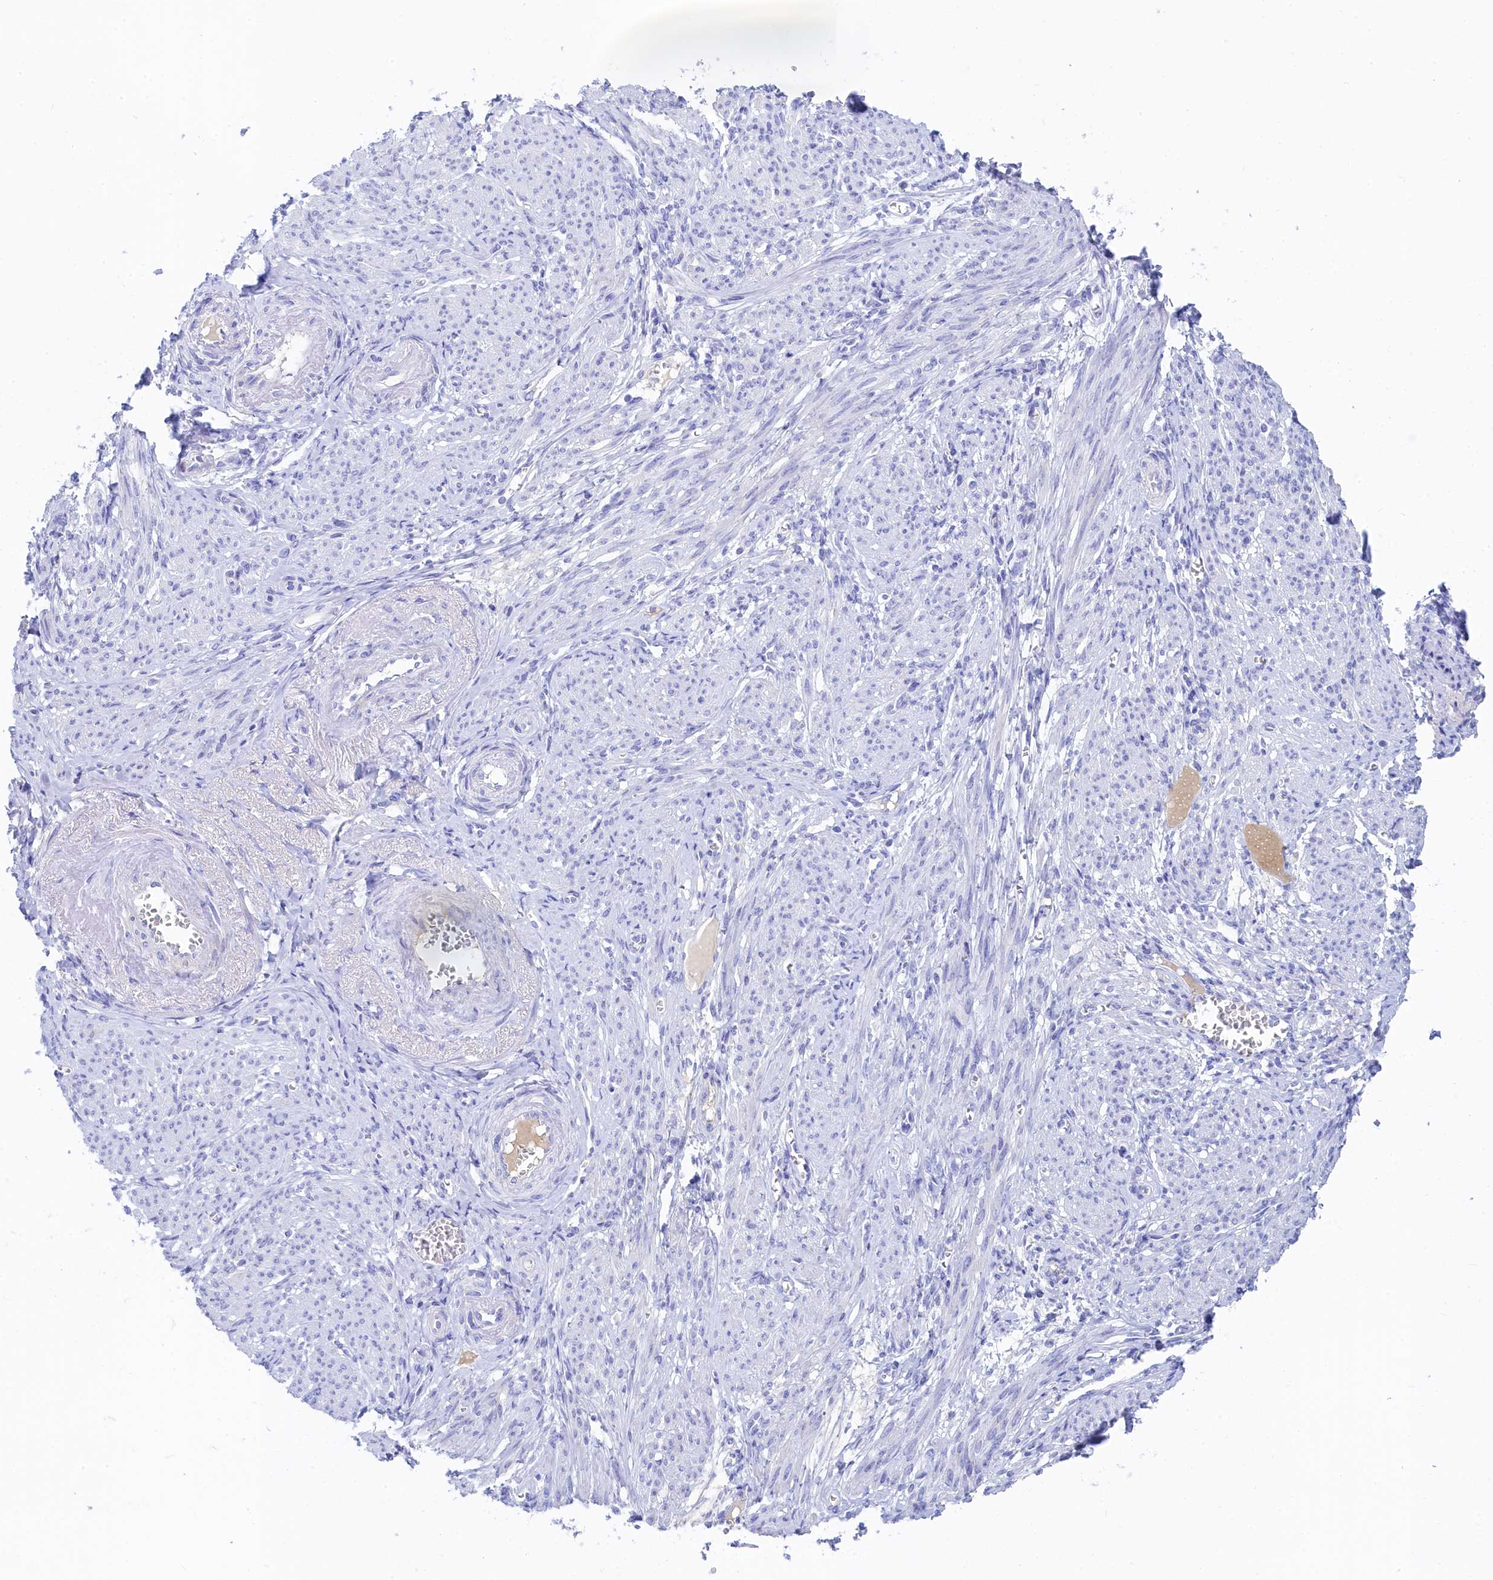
{"staining": {"intensity": "negative", "quantity": "none", "location": "none"}, "tissue": "smooth muscle", "cell_type": "Smooth muscle cells", "image_type": "normal", "snomed": [{"axis": "morphology", "description": "Normal tissue, NOS"}, {"axis": "topography", "description": "Smooth muscle"}], "caption": "This is an immunohistochemistry micrograph of normal human smooth muscle. There is no staining in smooth muscle cells.", "gene": "TRIM10", "patient": {"sex": "female", "age": 39}}